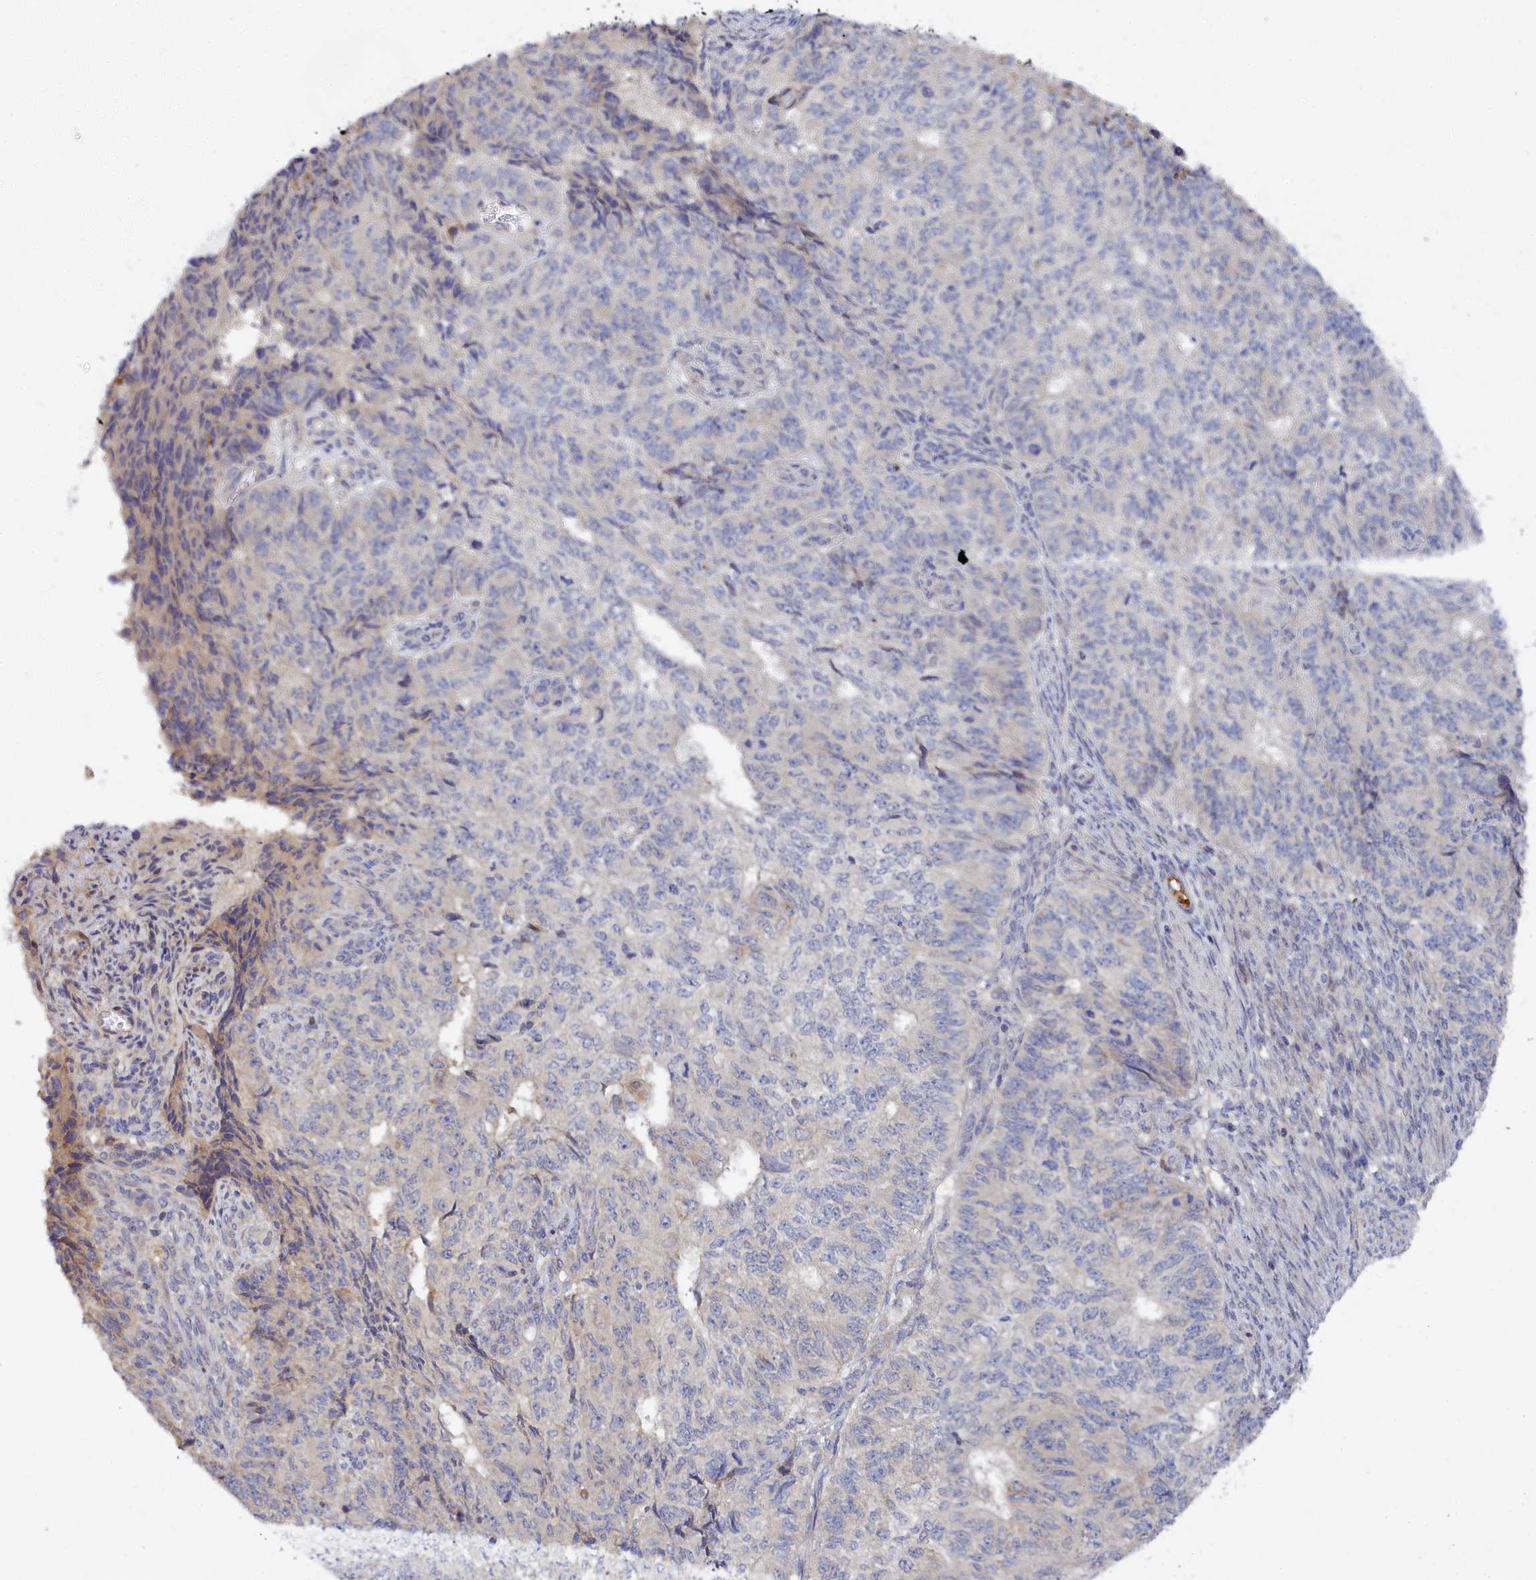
{"staining": {"intensity": "moderate", "quantity": "<25%", "location": "cytoplasmic/membranous"}, "tissue": "endometrial cancer", "cell_type": "Tumor cells", "image_type": "cancer", "snomed": [{"axis": "morphology", "description": "Adenocarcinoma, NOS"}, {"axis": "topography", "description": "Endometrium"}], "caption": "The immunohistochemical stain labels moderate cytoplasmic/membranous positivity in tumor cells of endometrial adenocarcinoma tissue.", "gene": "SPATA5L1", "patient": {"sex": "female", "age": 32}}